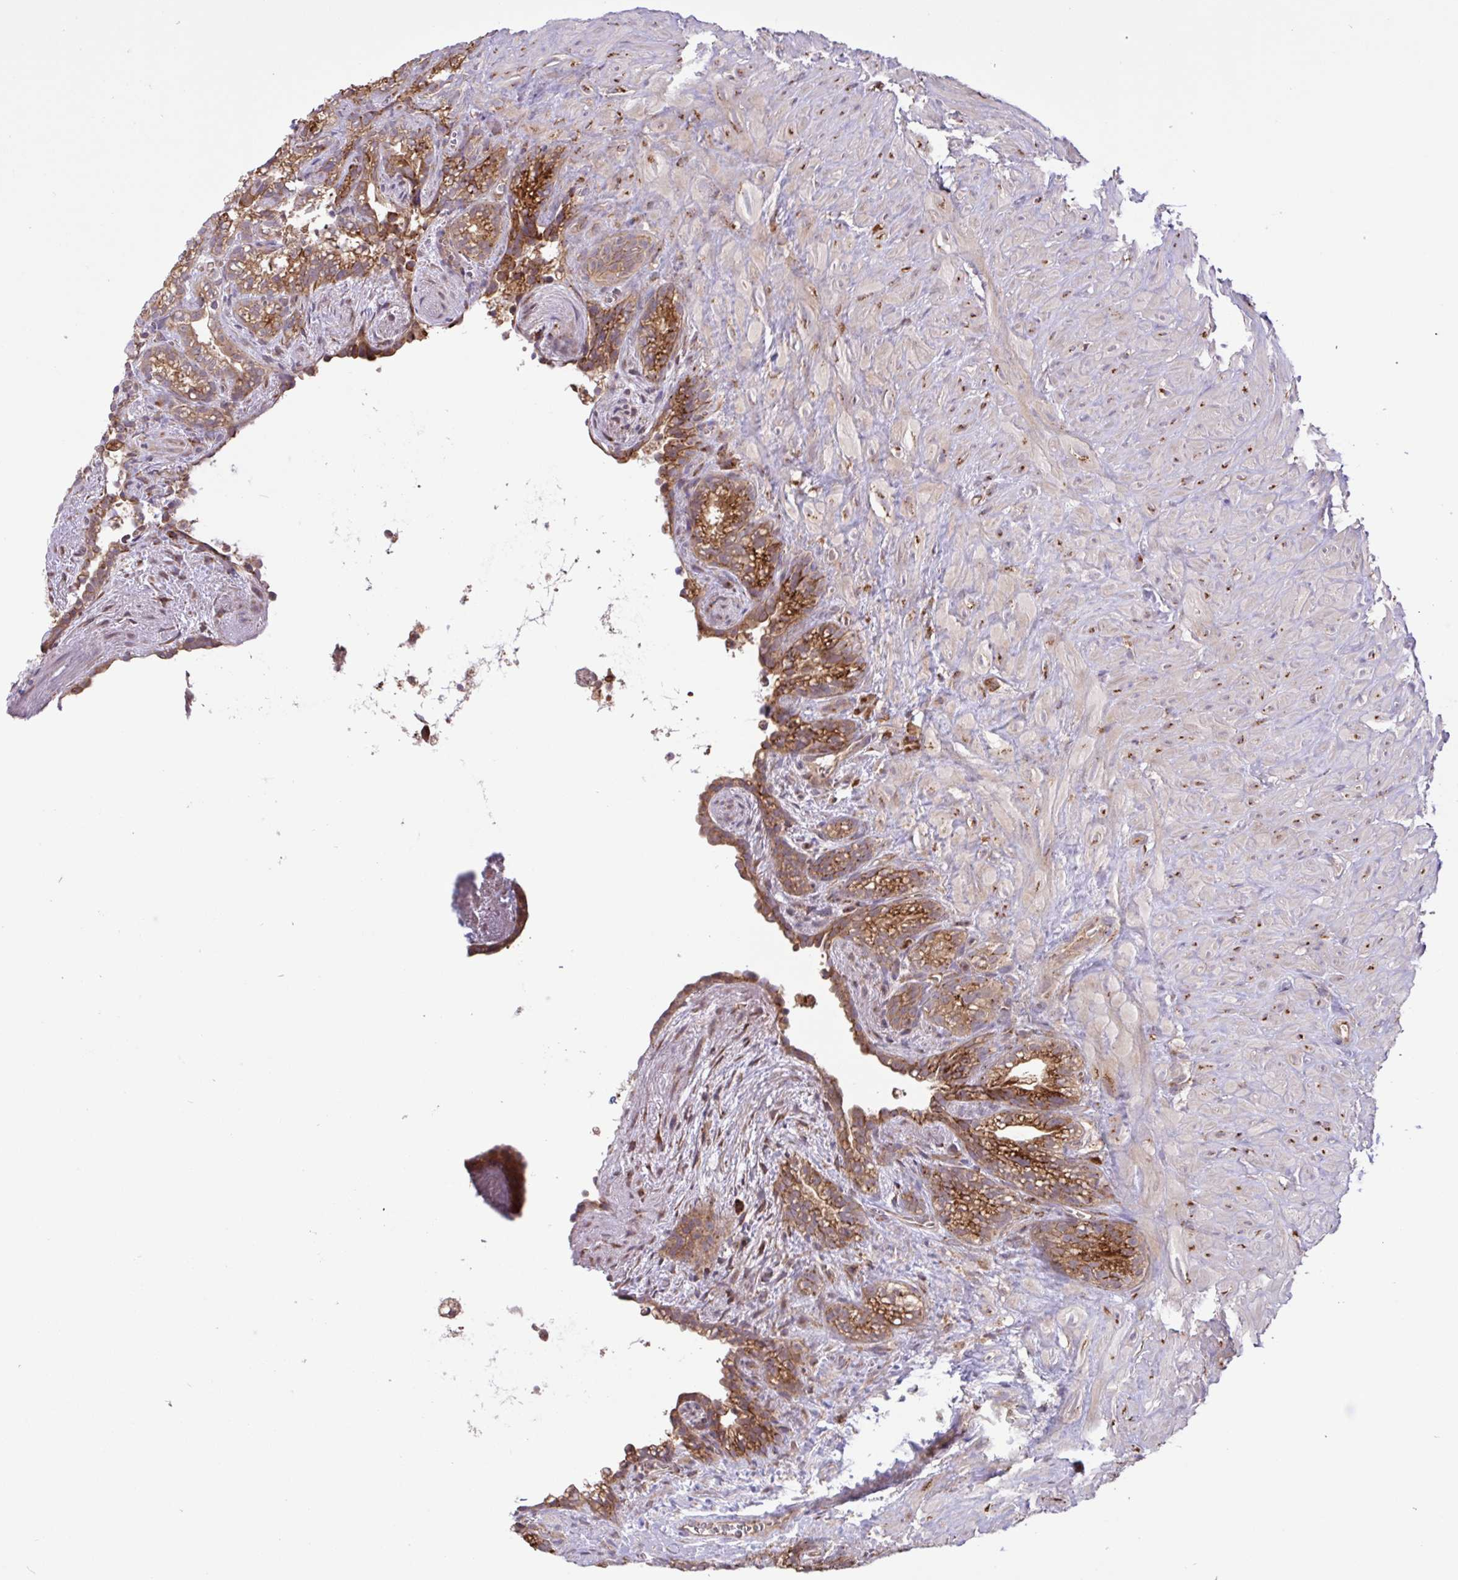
{"staining": {"intensity": "moderate", "quantity": ">75%", "location": "cytoplasmic/membranous"}, "tissue": "seminal vesicle", "cell_type": "Glandular cells", "image_type": "normal", "snomed": [{"axis": "morphology", "description": "Normal tissue, NOS"}, {"axis": "topography", "description": "Seminal veicle"}], "caption": "A micrograph of seminal vesicle stained for a protein demonstrates moderate cytoplasmic/membranous brown staining in glandular cells. (IHC, brightfield microscopy, high magnification).", "gene": "INTS10", "patient": {"sex": "male", "age": 76}}